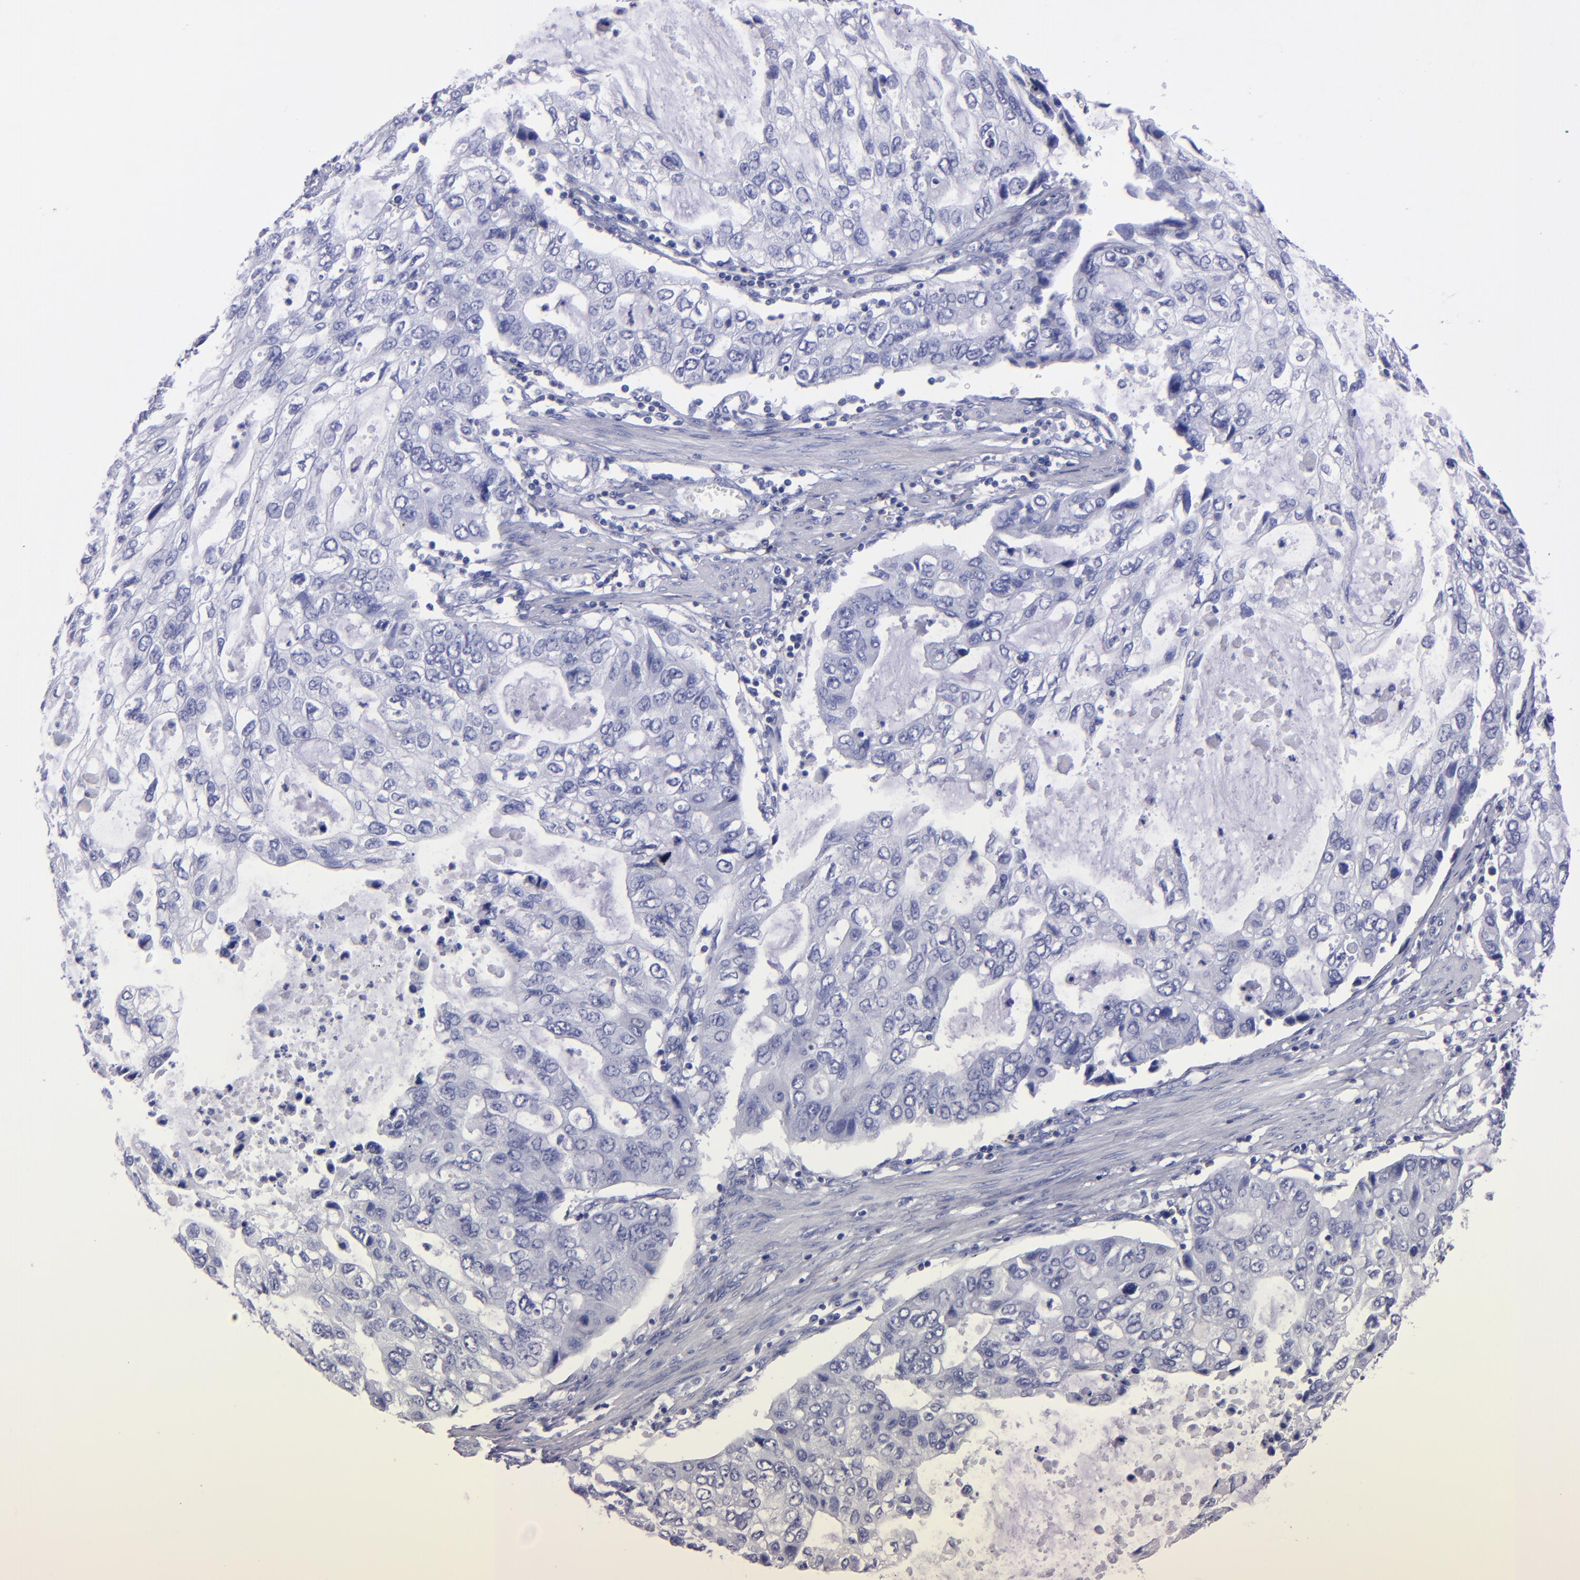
{"staining": {"intensity": "negative", "quantity": "none", "location": "none"}, "tissue": "stomach cancer", "cell_type": "Tumor cells", "image_type": "cancer", "snomed": [{"axis": "morphology", "description": "Adenocarcinoma, NOS"}, {"axis": "topography", "description": "Stomach, upper"}], "caption": "Immunohistochemical staining of human adenocarcinoma (stomach) demonstrates no significant expression in tumor cells.", "gene": "CD37", "patient": {"sex": "female", "age": 52}}